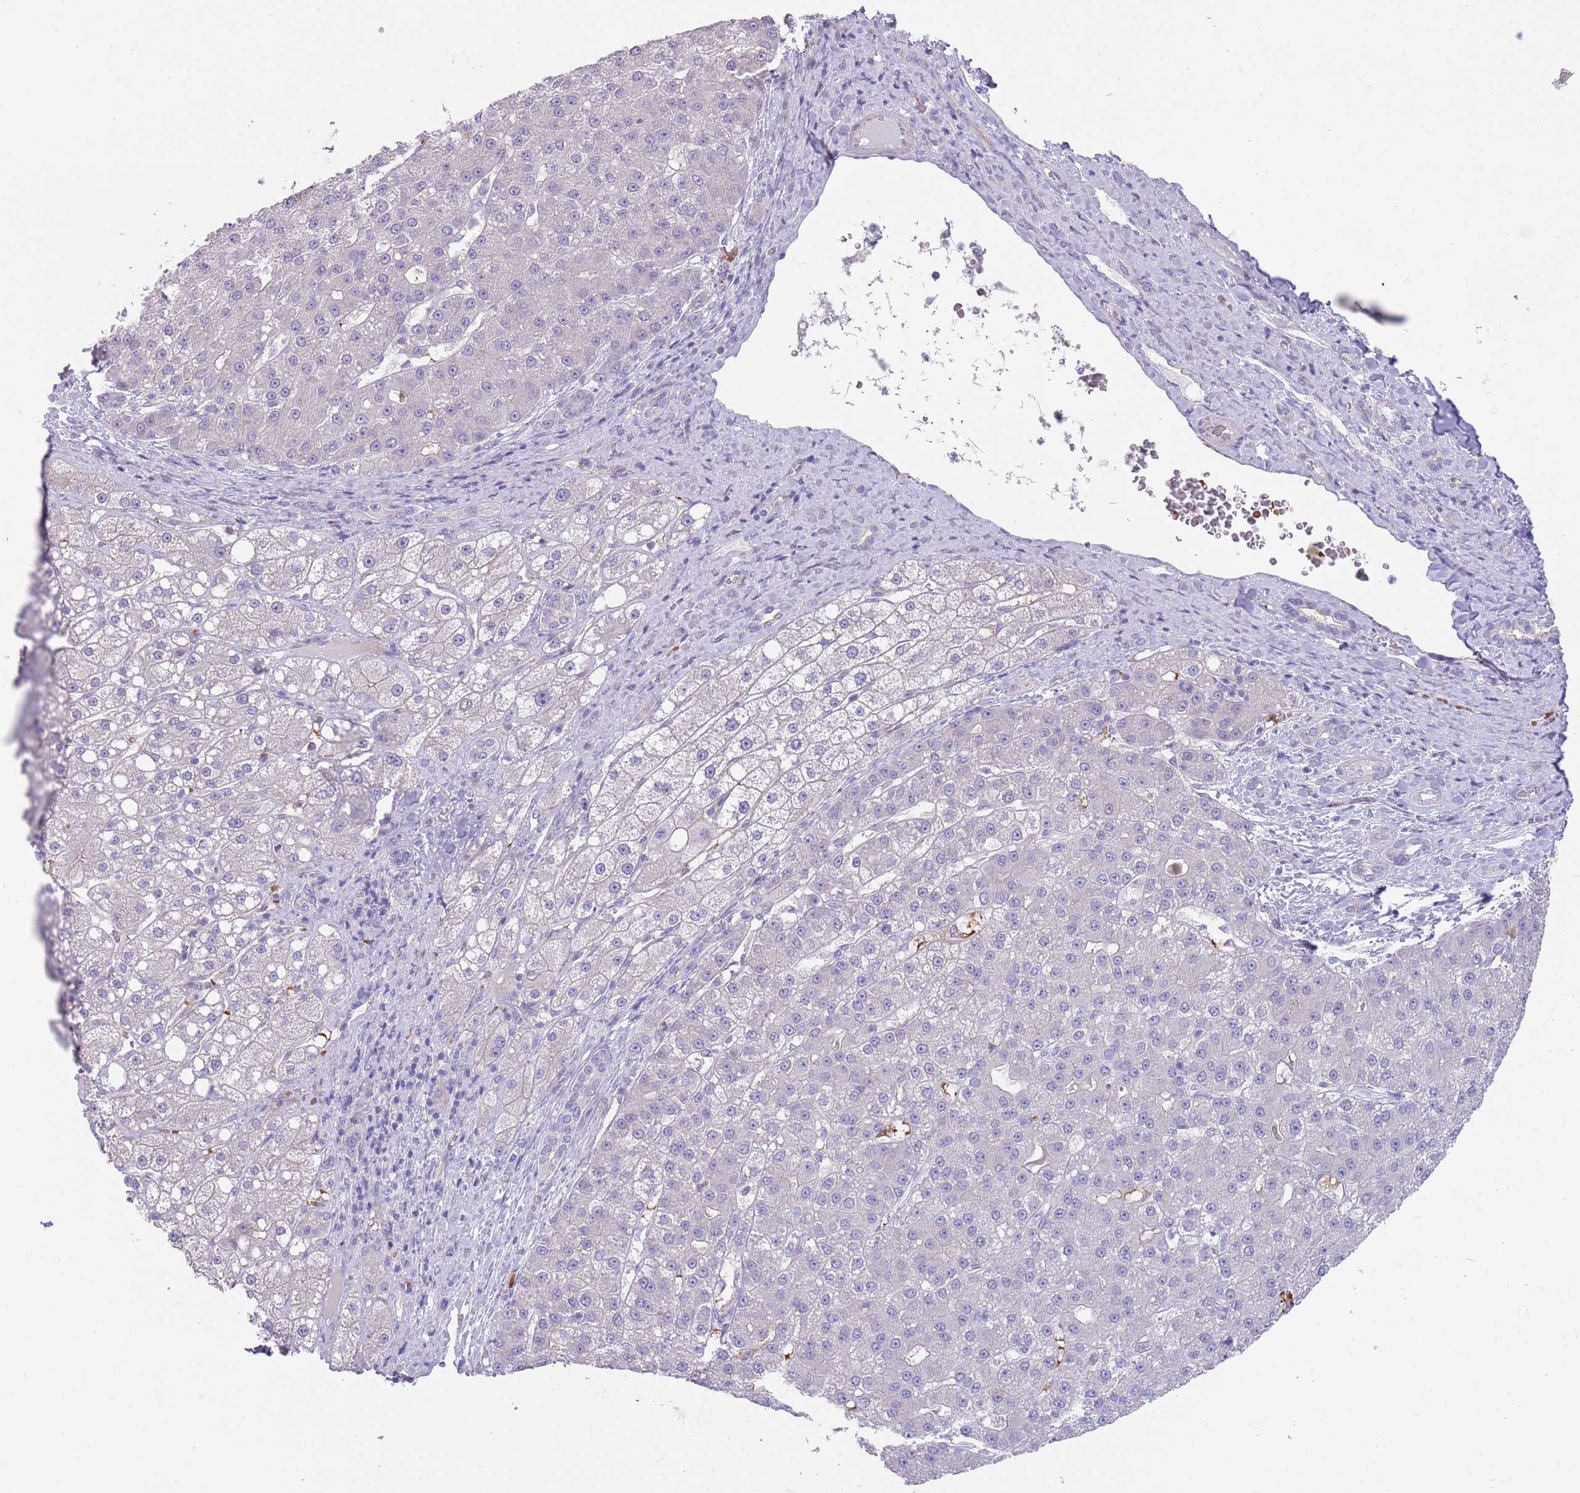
{"staining": {"intensity": "negative", "quantity": "none", "location": "none"}, "tissue": "liver cancer", "cell_type": "Tumor cells", "image_type": "cancer", "snomed": [{"axis": "morphology", "description": "Carcinoma, Hepatocellular, NOS"}, {"axis": "topography", "description": "Liver"}], "caption": "Photomicrograph shows no significant protein staining in tumor cells of liver cancer (hepatocellular carcinoma).", "gene": "ZNF14", "patient": {"sex": "male", "age": 67}}